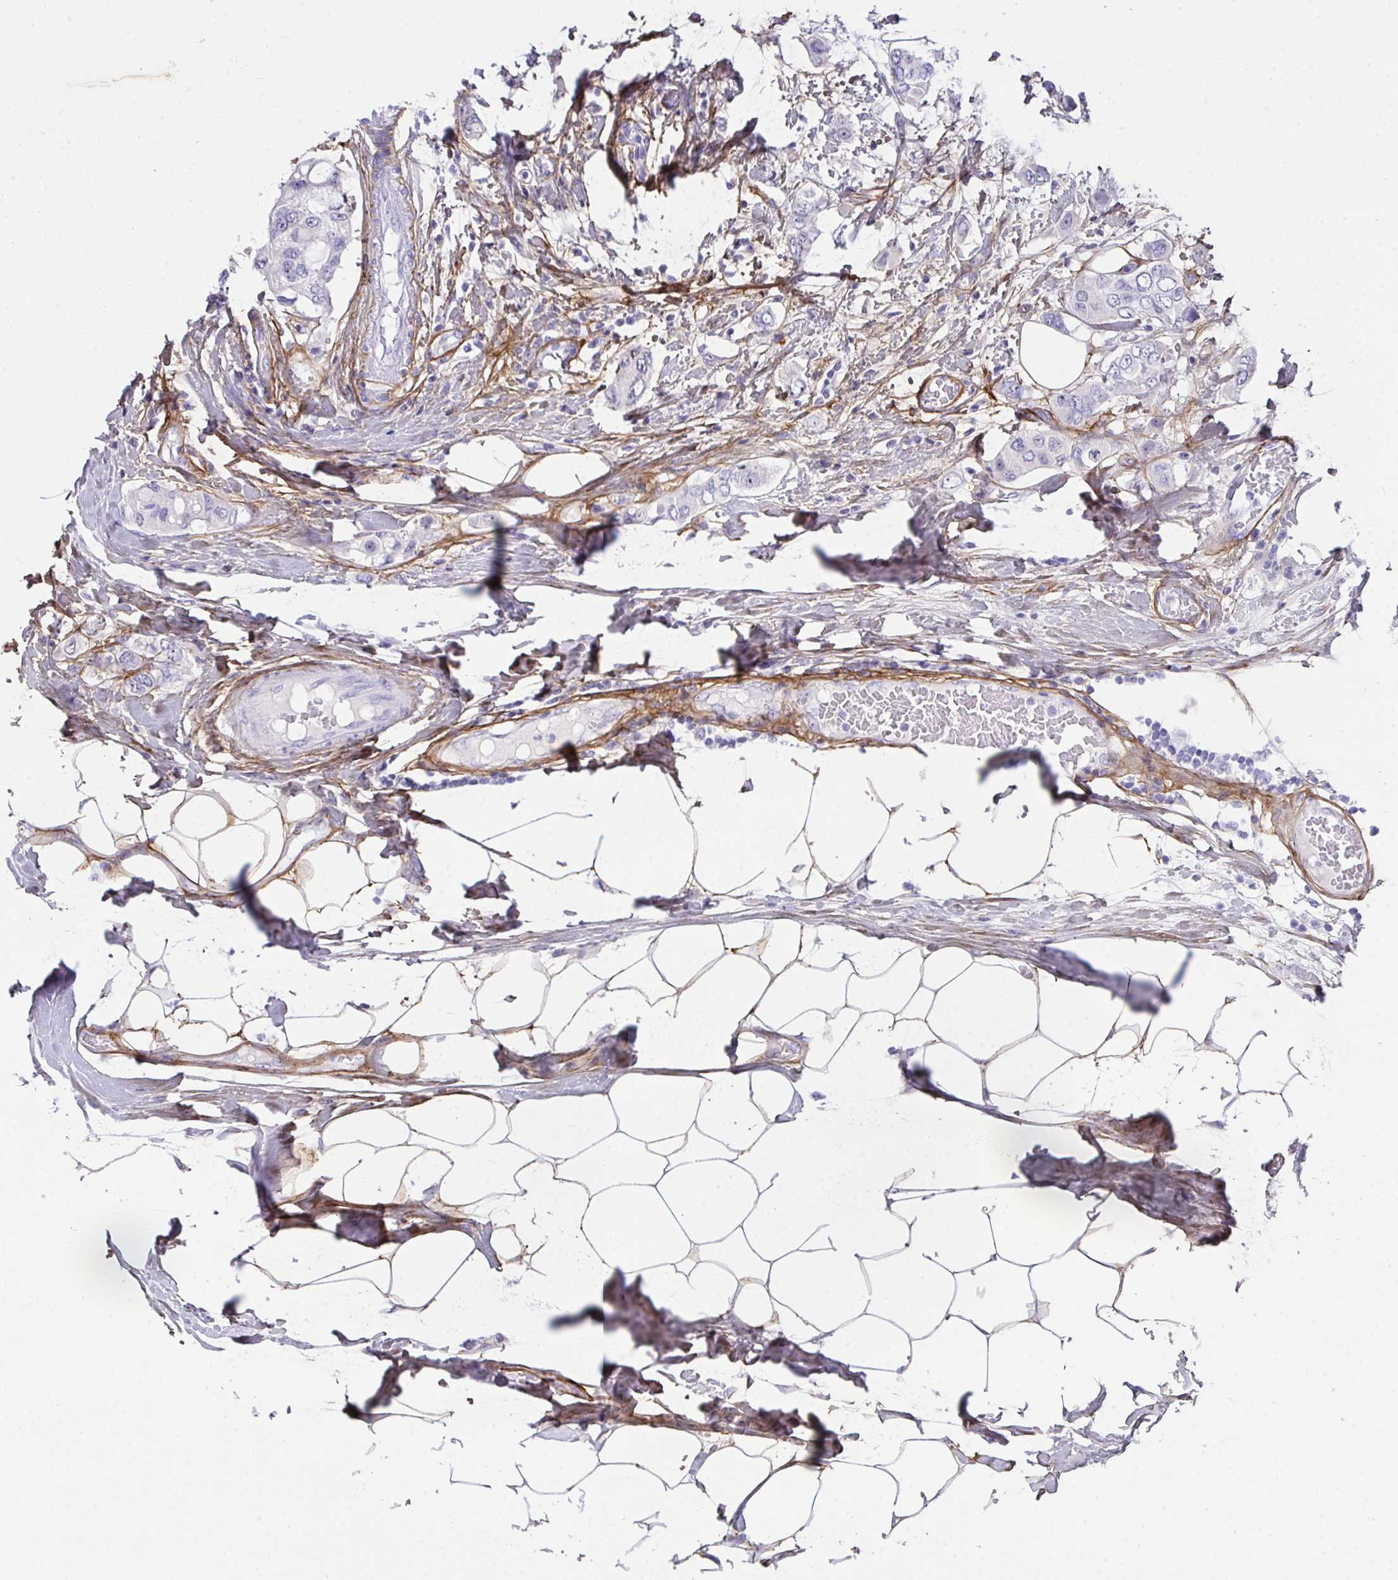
{"staining": {"intensity": "negative", "quantity": "none", "location": "none"}, "tissue": "breast cancer", "cell_type": "Tumor cells", "image_type": "cancer", "snomed": [{"axis": "morphology", "description": "Lobular carcinoma"}, {"axis": "topography", "description": "Breast"}], "caption": "The micrograph displays no significant positivity in tumor cells of lobular carcinoma (breast).", "gene": "LHFPL6", "patient": {"sex": "female", "age": 51}}